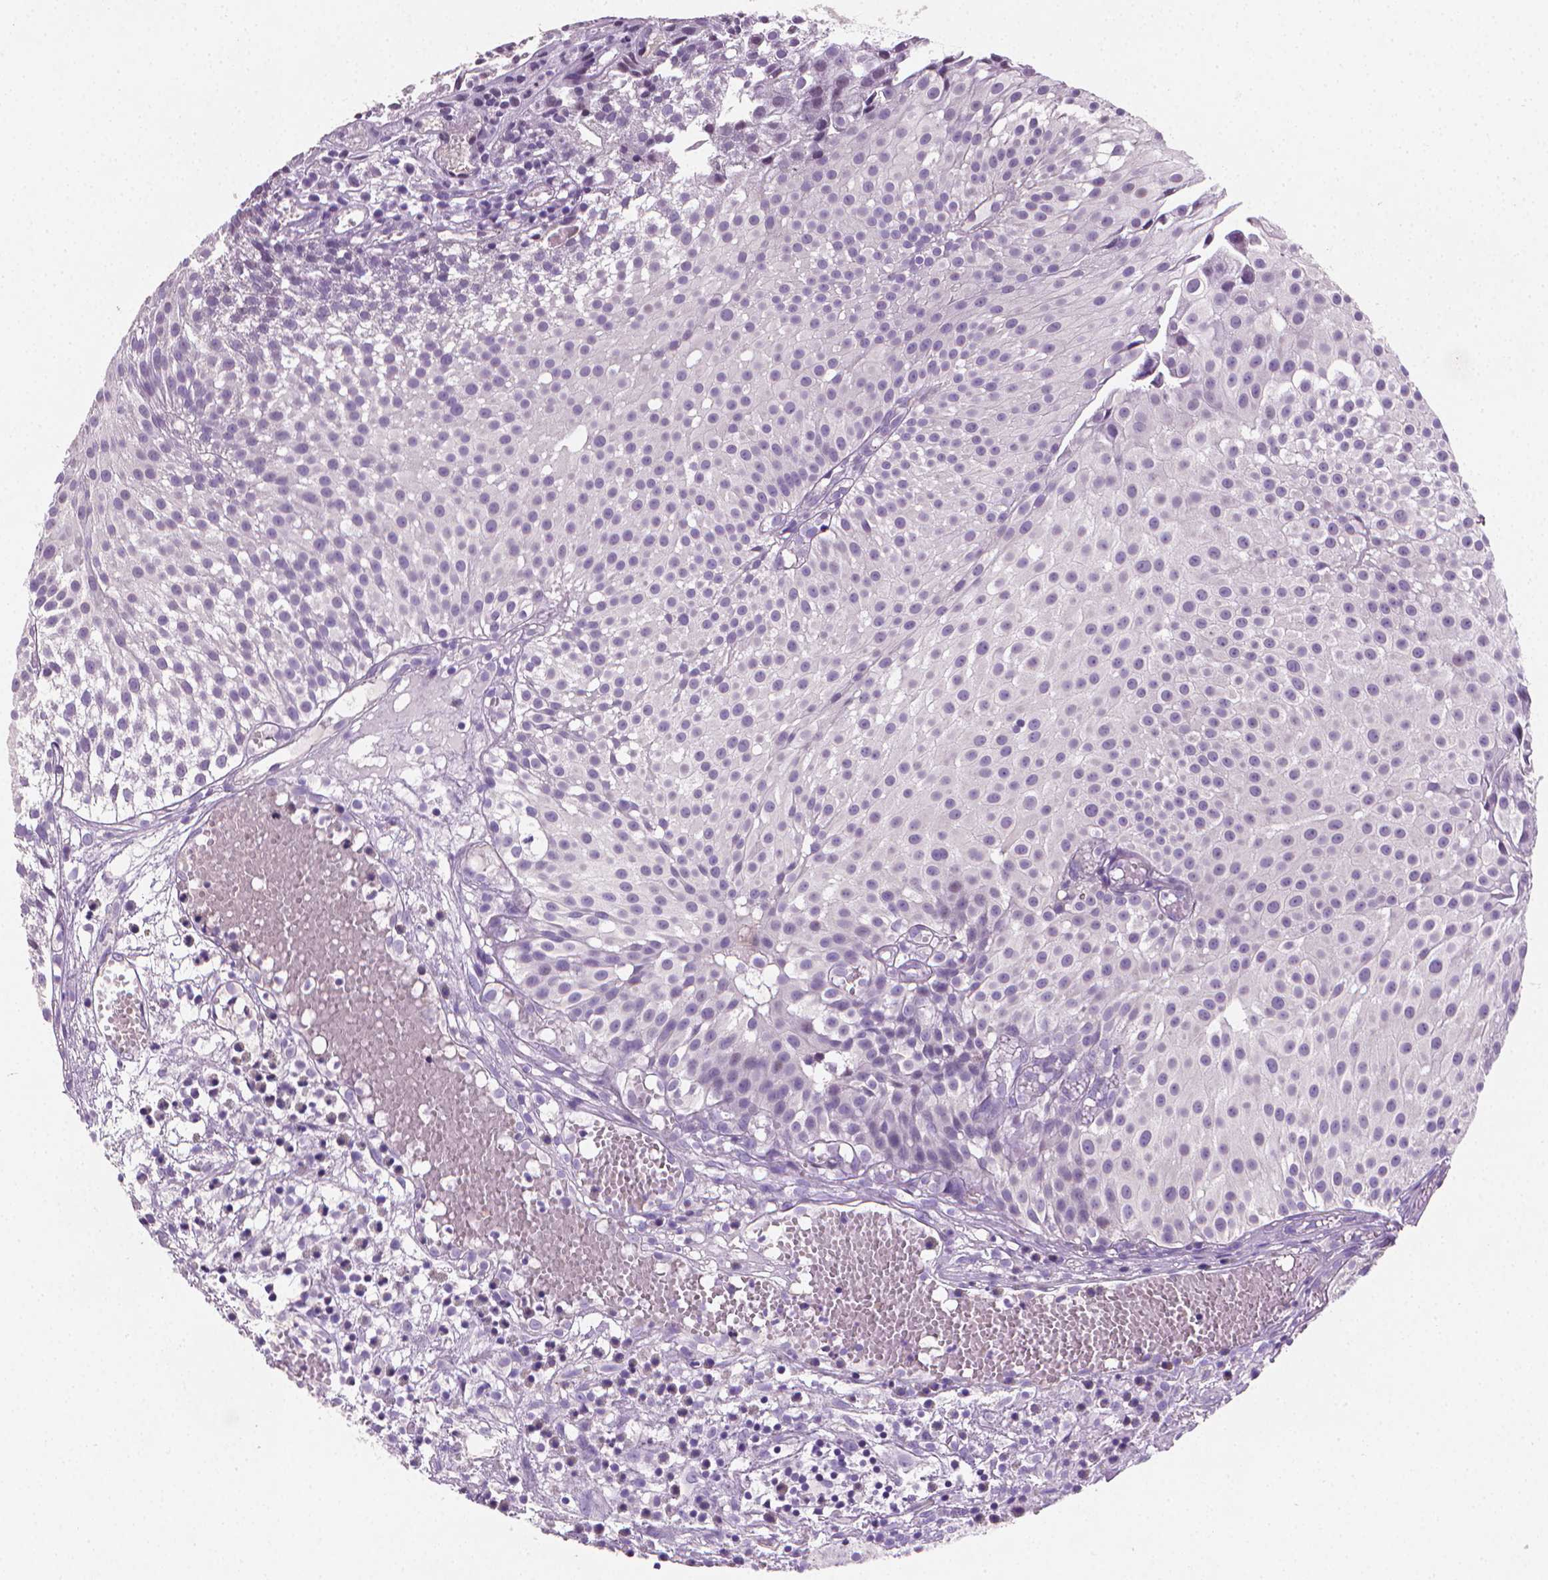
{"staining": {"intensity": "negative", "quantity": "none", "location": "none"}, "tissue": "urothelial cancer", "cell_type": "Tumor cells", "image_type": "cancer", "snomed": [{"axis": "morphology", "description": "Urothelial carcinoma, Low grade"}, {"axis": "topography", "description": "Urinary bladder"}], "caption": "This micrograph is of urothelial cancer stained with immunohistochemistry (IHC) to label a protein in brown with the nuclei are counter-stained blue. There is no expression in tumor cells.", "gene": "CLXN", "patient": {"sex": "male", "age": 79}}